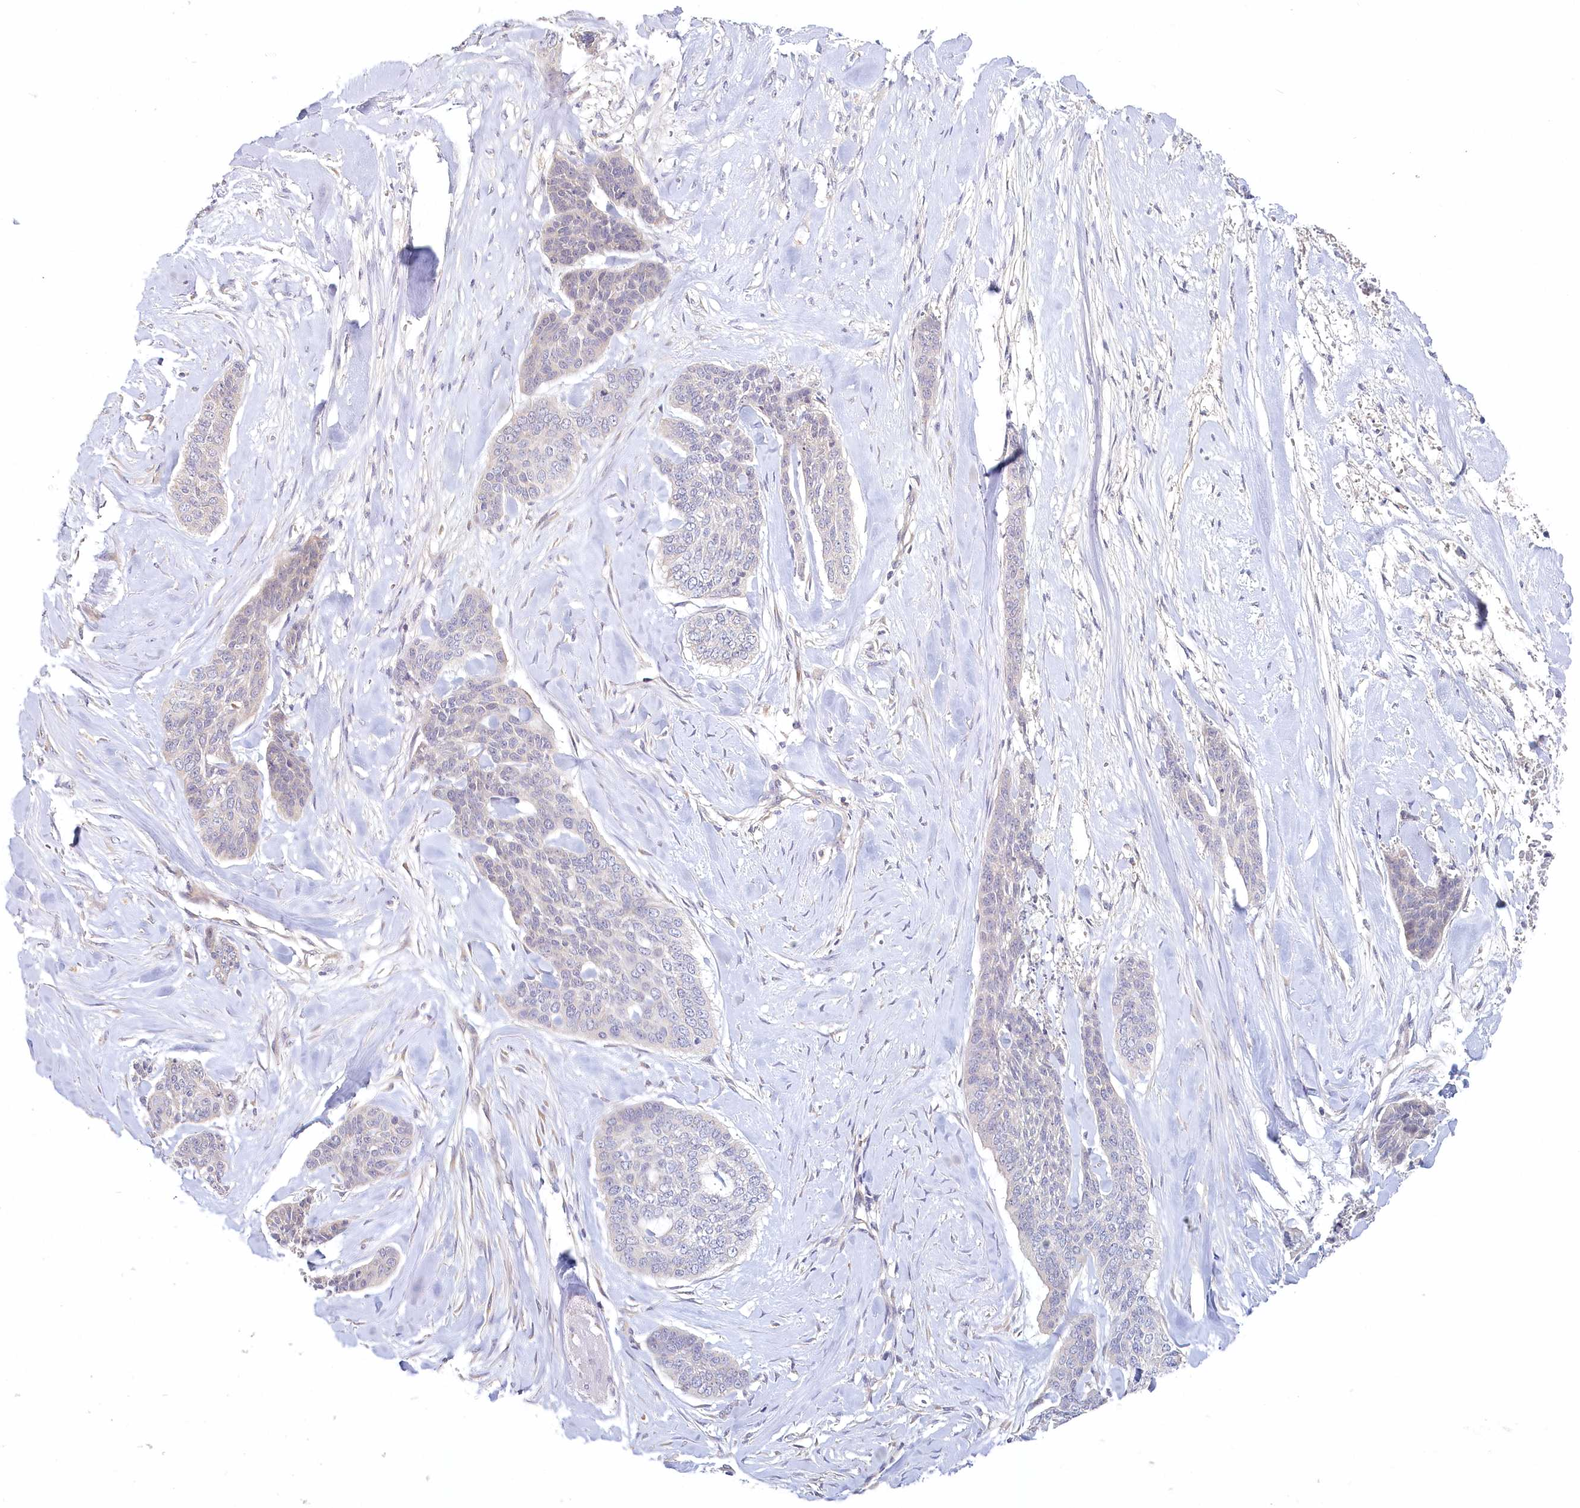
{"staining": {"intensity": "negative", "quantity": "none", "location": "none"}, "tissue": "skin cancer", "cell_type": "Tumor cells", "image_type": "cancer", "snomed": [{"axis": "morphology", "description": "Basal cell carcinoma"}, {"axis": "topography", "description": "Skin"}], "caption": "Skin basal cell carcinoma stained for a protein using immunohistochemistry reveals no positivity tumor cells.", "gene": "VSIG1", "patient": {"sex": "female", "age": 64}}